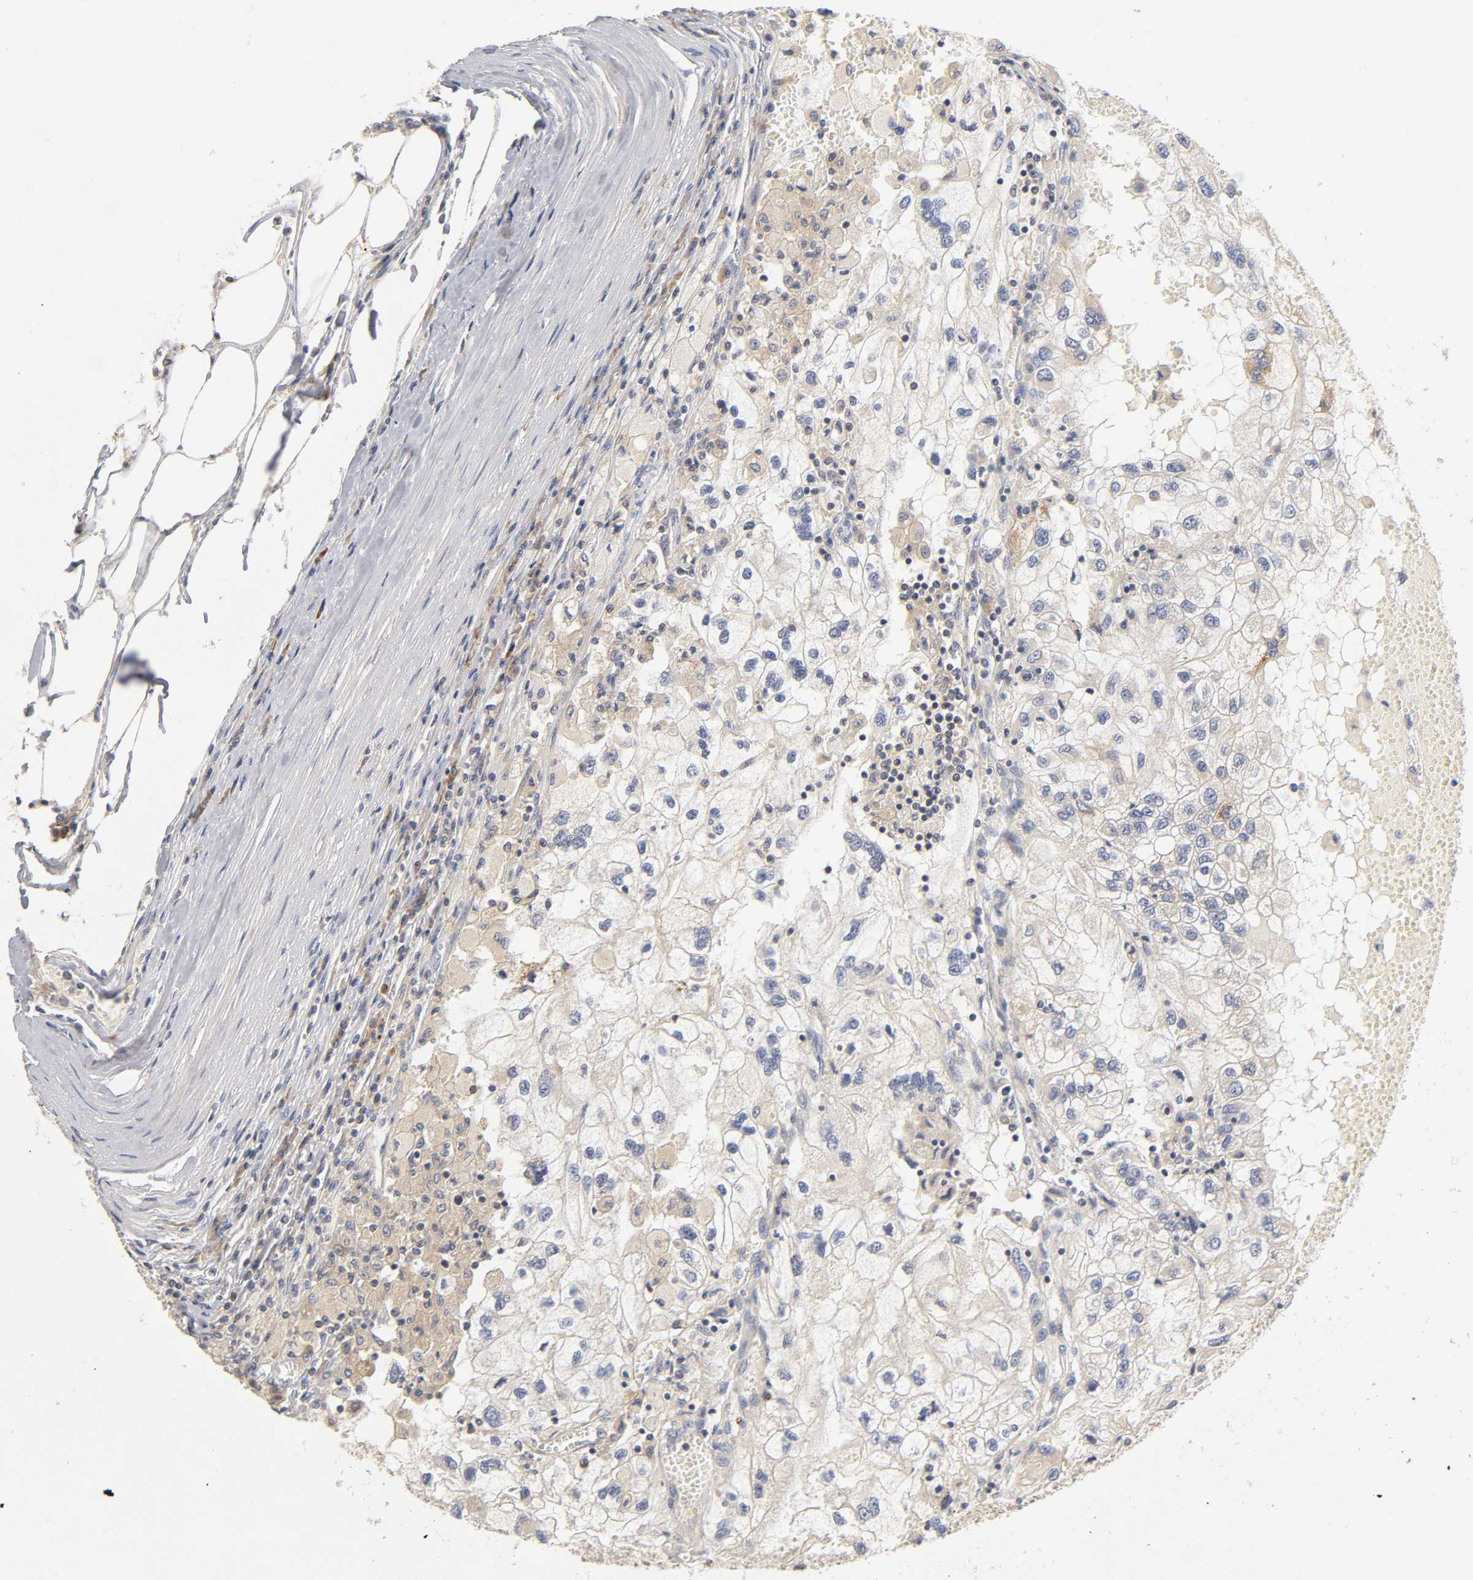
{"staining": {"intensity": "negative", "quantity": "none", "location": "none"}, "tissue": "renal cancer", "cell_type": "Tumor cells", "image_type": "cancer", "snomed": [{"axis": "morphology", "description": "Normal tissue, NOS"}, {"axis": "morphology", "description": "Adenocarcinoma, NOS"}, {"axis": "topography", "description": "Kidney"}], "caption": "A photomicrograph of human renal cancer (adenocarcinoma) is negative for staining in tumor cells. (DAB immunohistochemistry, high magnification).", "gene": "RHOA", "patient": {"sex": "male", "age": 71}}